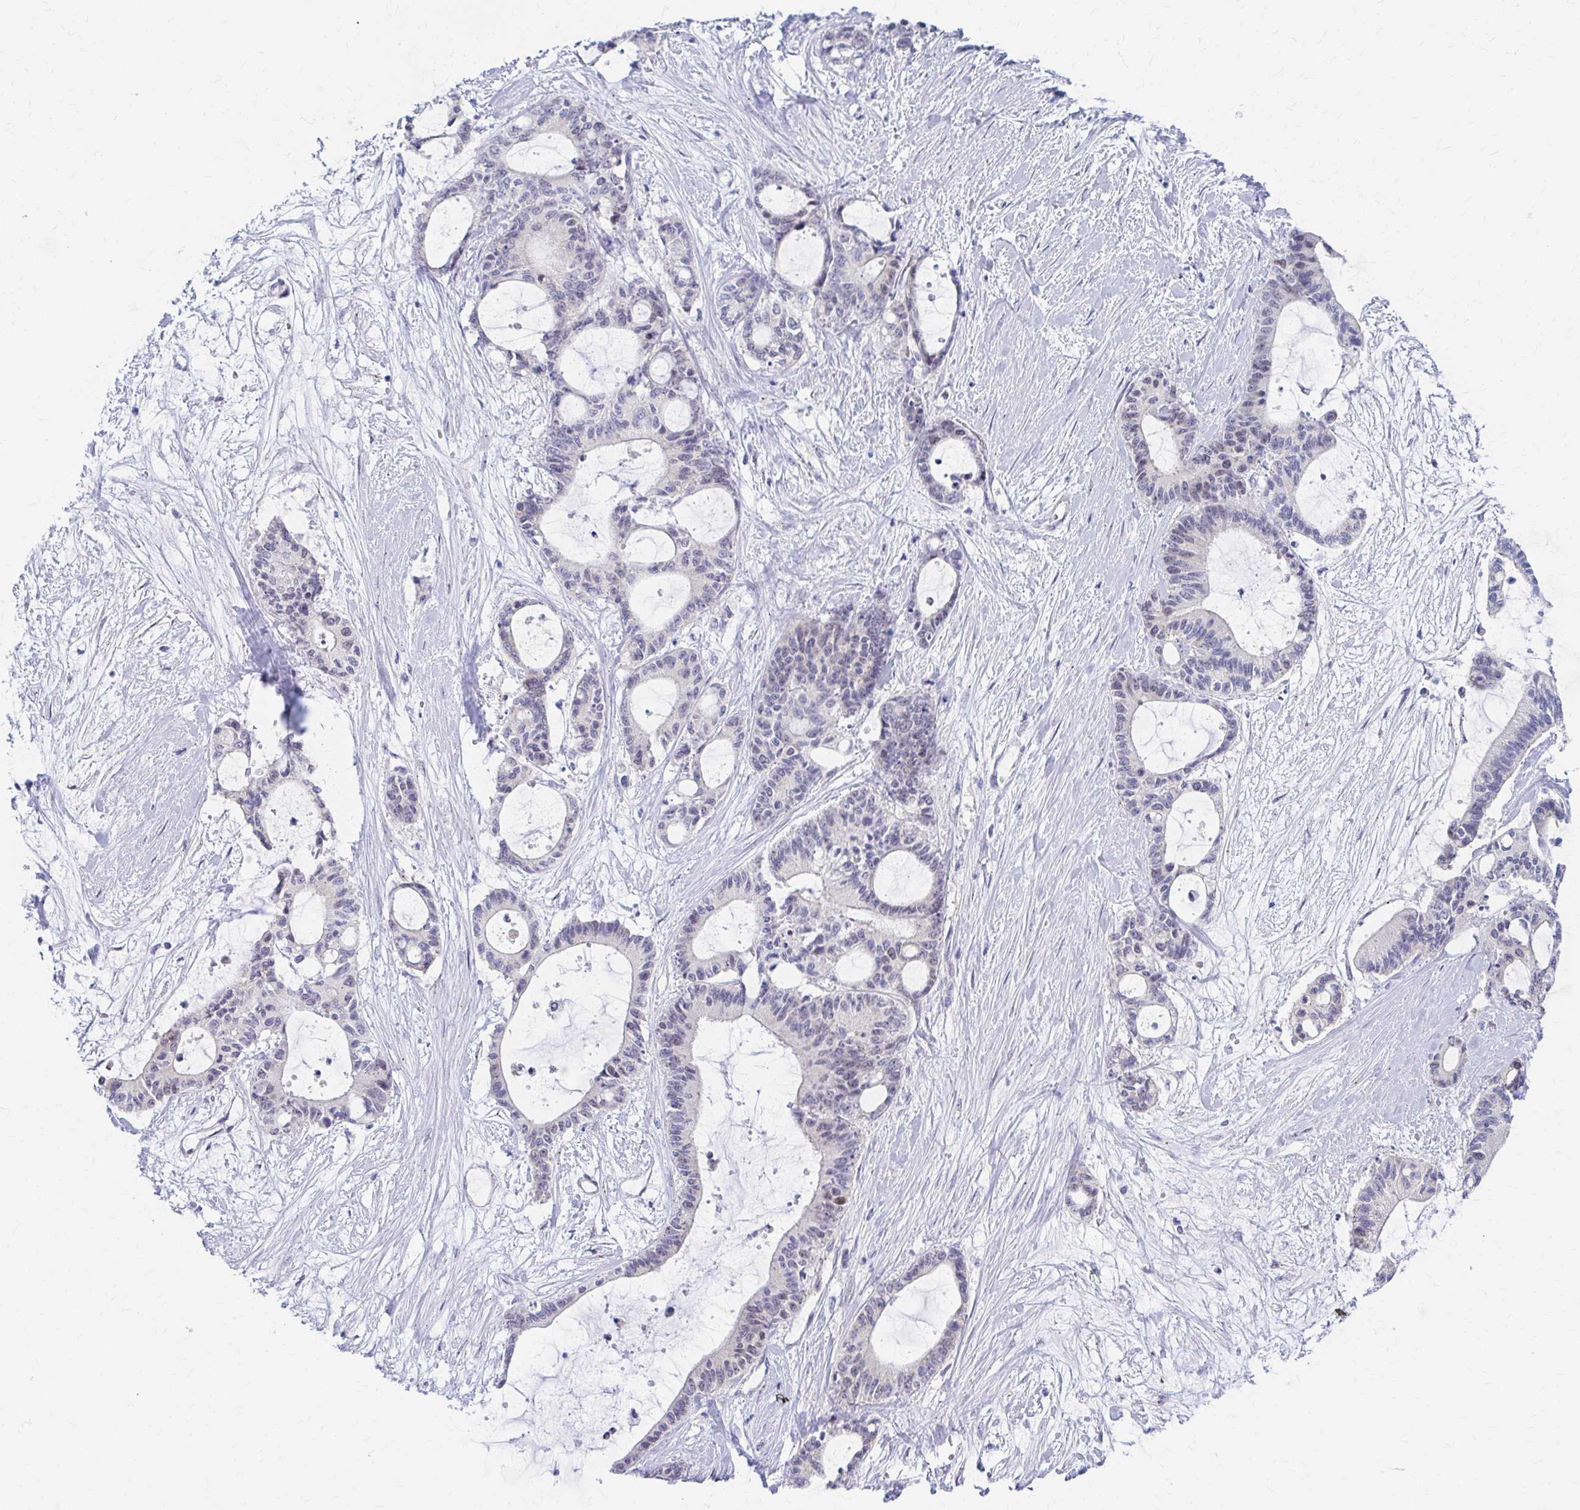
{"staining": {"intensity": "weak", "quantity": "<25%", "location": "nuclear"}, "tissue": "liver cancer", "cell_type": "Tumor cells", "image_type": "cancer", "snomed": [{"axis": "morphology", "description": "Normal tissue, NOS"}, {"axis": "morphology", "description": "Cholangiocarcinoma"}, {"axis": "topography", "description": "Liver"}, {"axis": "topography", "description": "Peripheral nerve tissue"}], "caption": "This image is of cholangiocarcinoma (liver) stained with IHC to label a protein in brown with the nuclei are counter-stained blue. There is no expression in tumor cells.", "gene": "RADIL", "patient": {"sex": "female", "age": 73}}